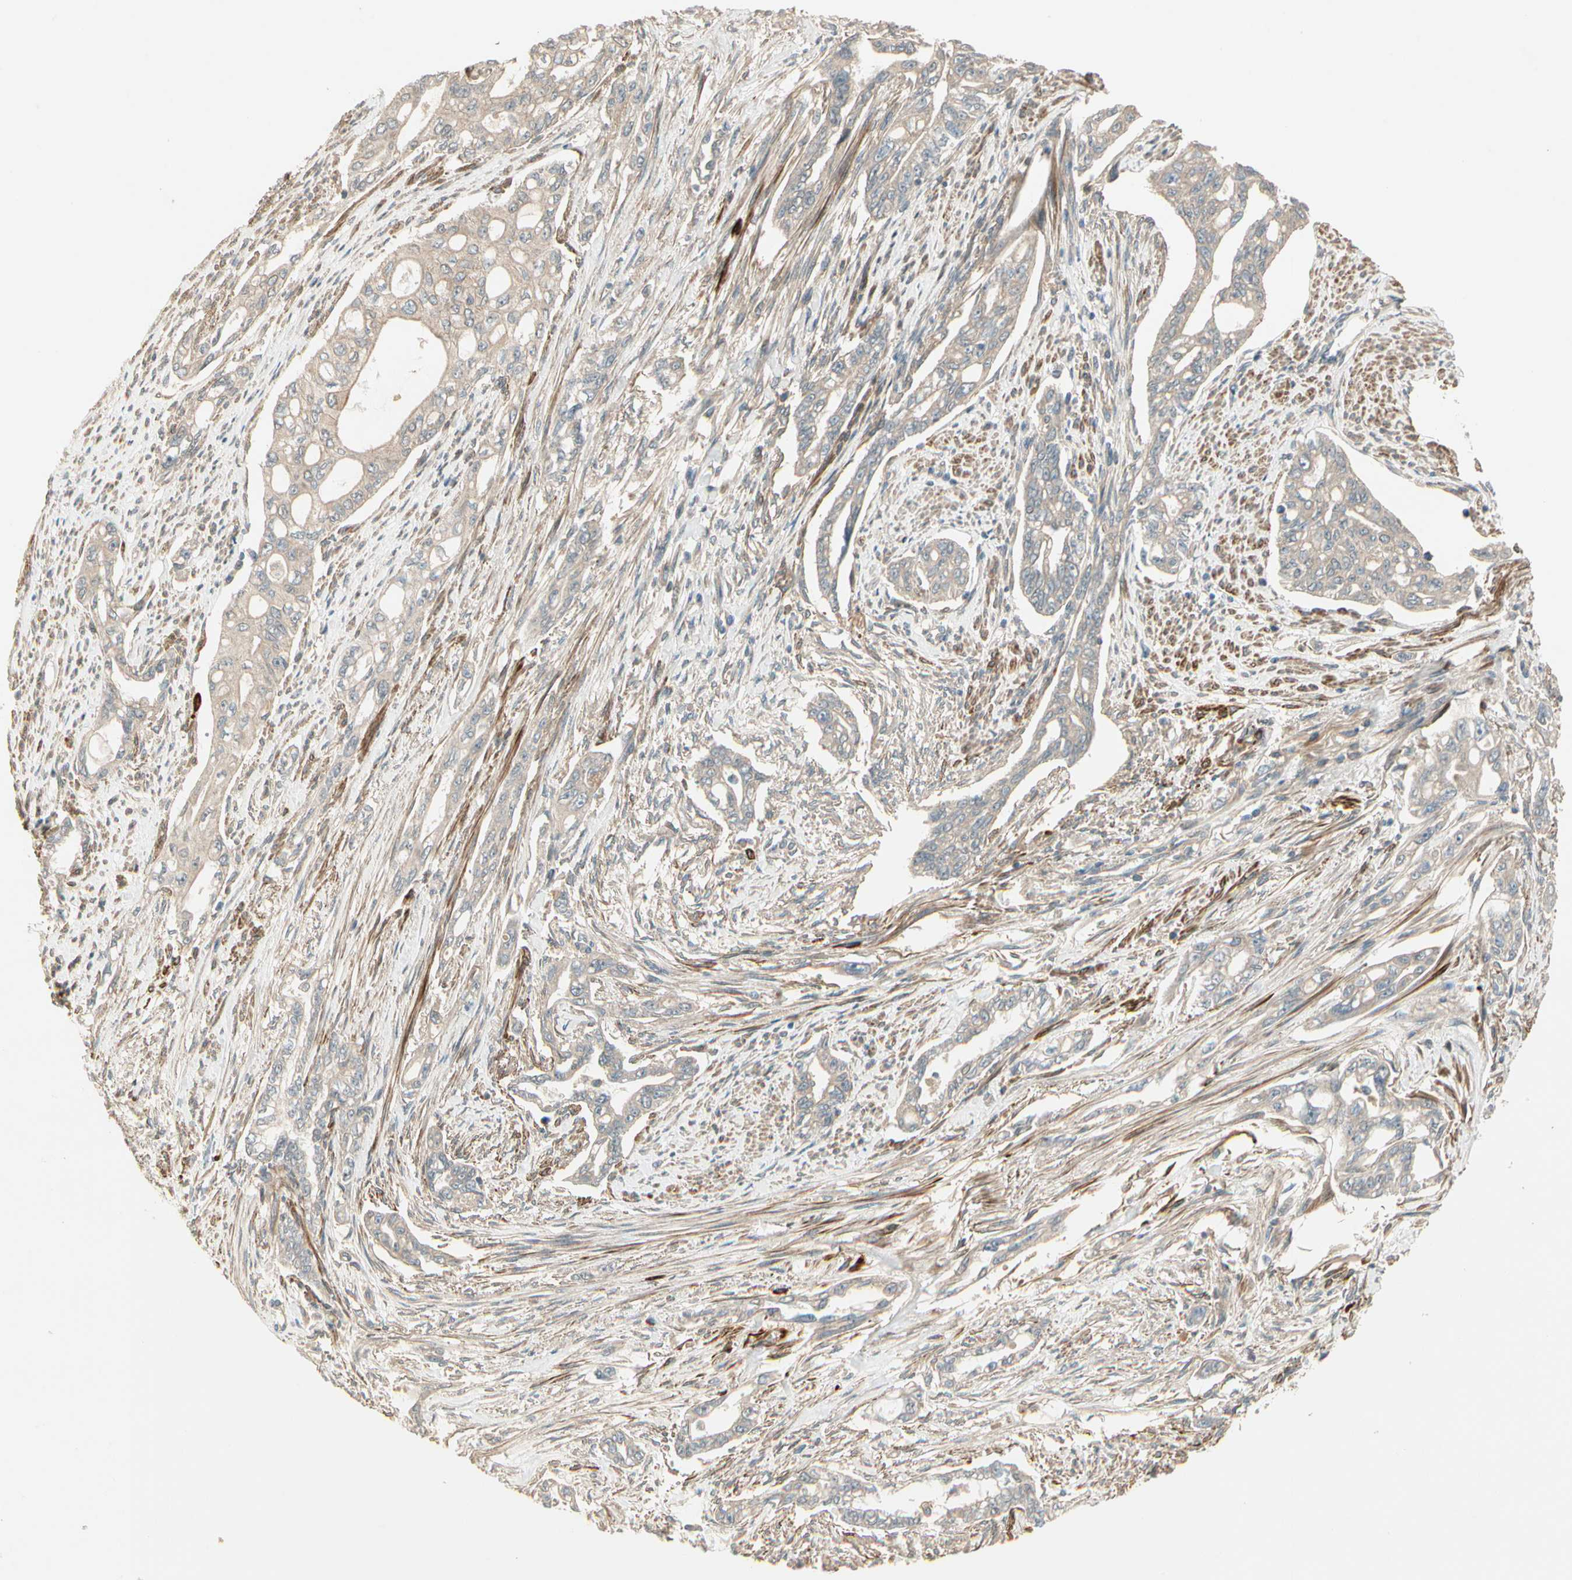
{"staining": {"intensity": "weak", "quantity": ">75%", "location": "cytoplasmic/membranous"}, "tissue": "pancreatic cancer", "cell_type": "Tumor cells", "image_type": "cancer", "snomed": [{"axis": "morphology", "description": "Normal tissue, NOS"}, {"axis": "topography", "description": "Pancreas"}], "caption": "This photomicrograph exhibits immunohistochemistry (IHC) staining of pancreatic cancer, with low weak cytoplasmic/membranous expression in approximately >75% of tumor cells.", "gene": "ACVR1", "patient": {"sex": "male", "age": 42}}